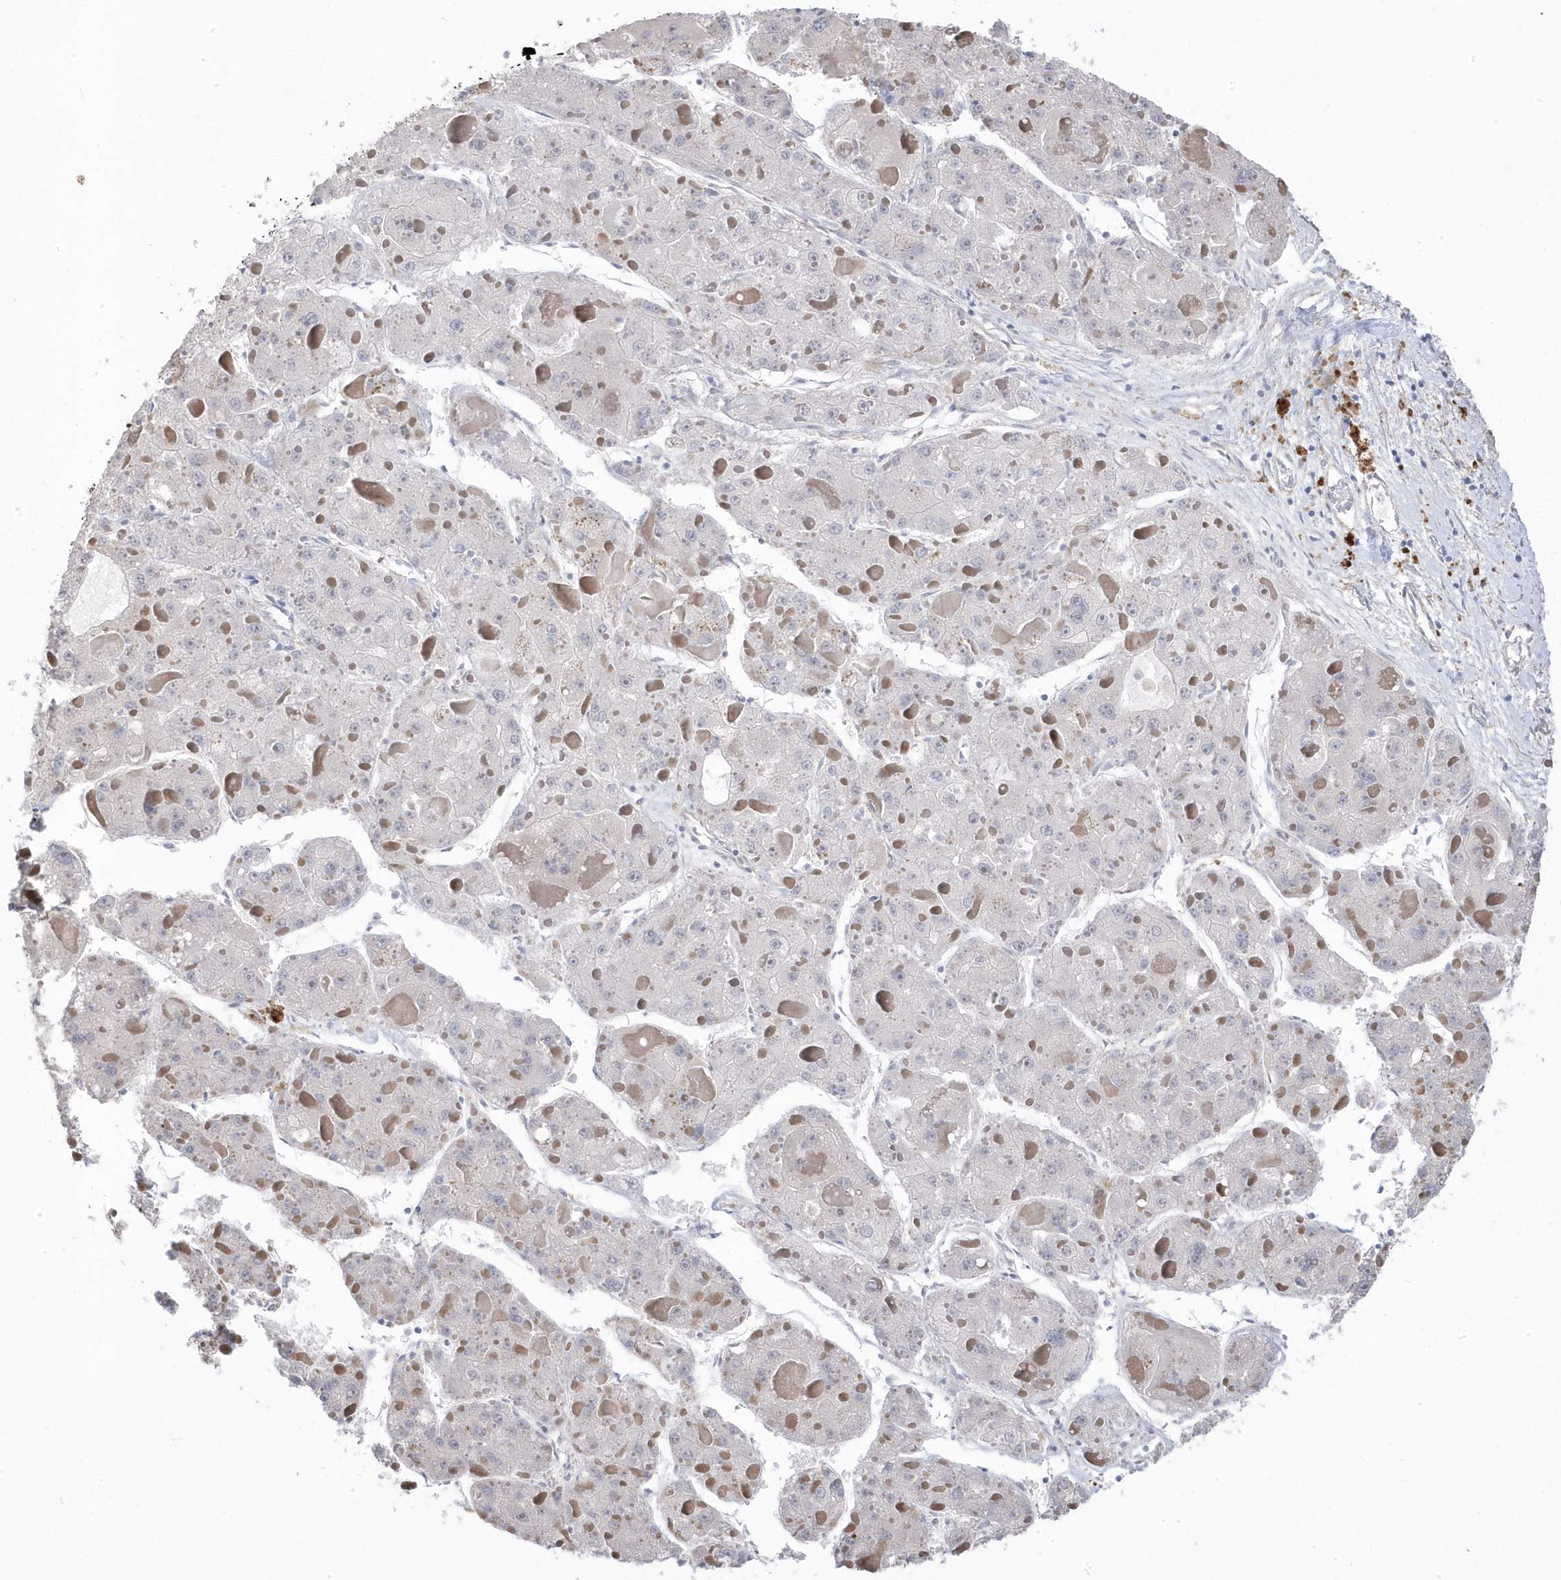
{"staining": {"intensity": "negative", "quantity": "none", "location": "none"}, "tissue": "liver cancer", "cell_type": "Tumor cells", "image_type": "cancer", "snomed": [{"axis": "morphology", "description": "Carcinoma, Hepatocellular, NOS"}, {"axis": "topography", "description": "Liver"}], "caption": "Immunohistochemical staining of human liver cancer demonstrates no significant staining in tumor cells.", "gene": "GTPBP6", "patient": {"sex": "female", "age": 73}}